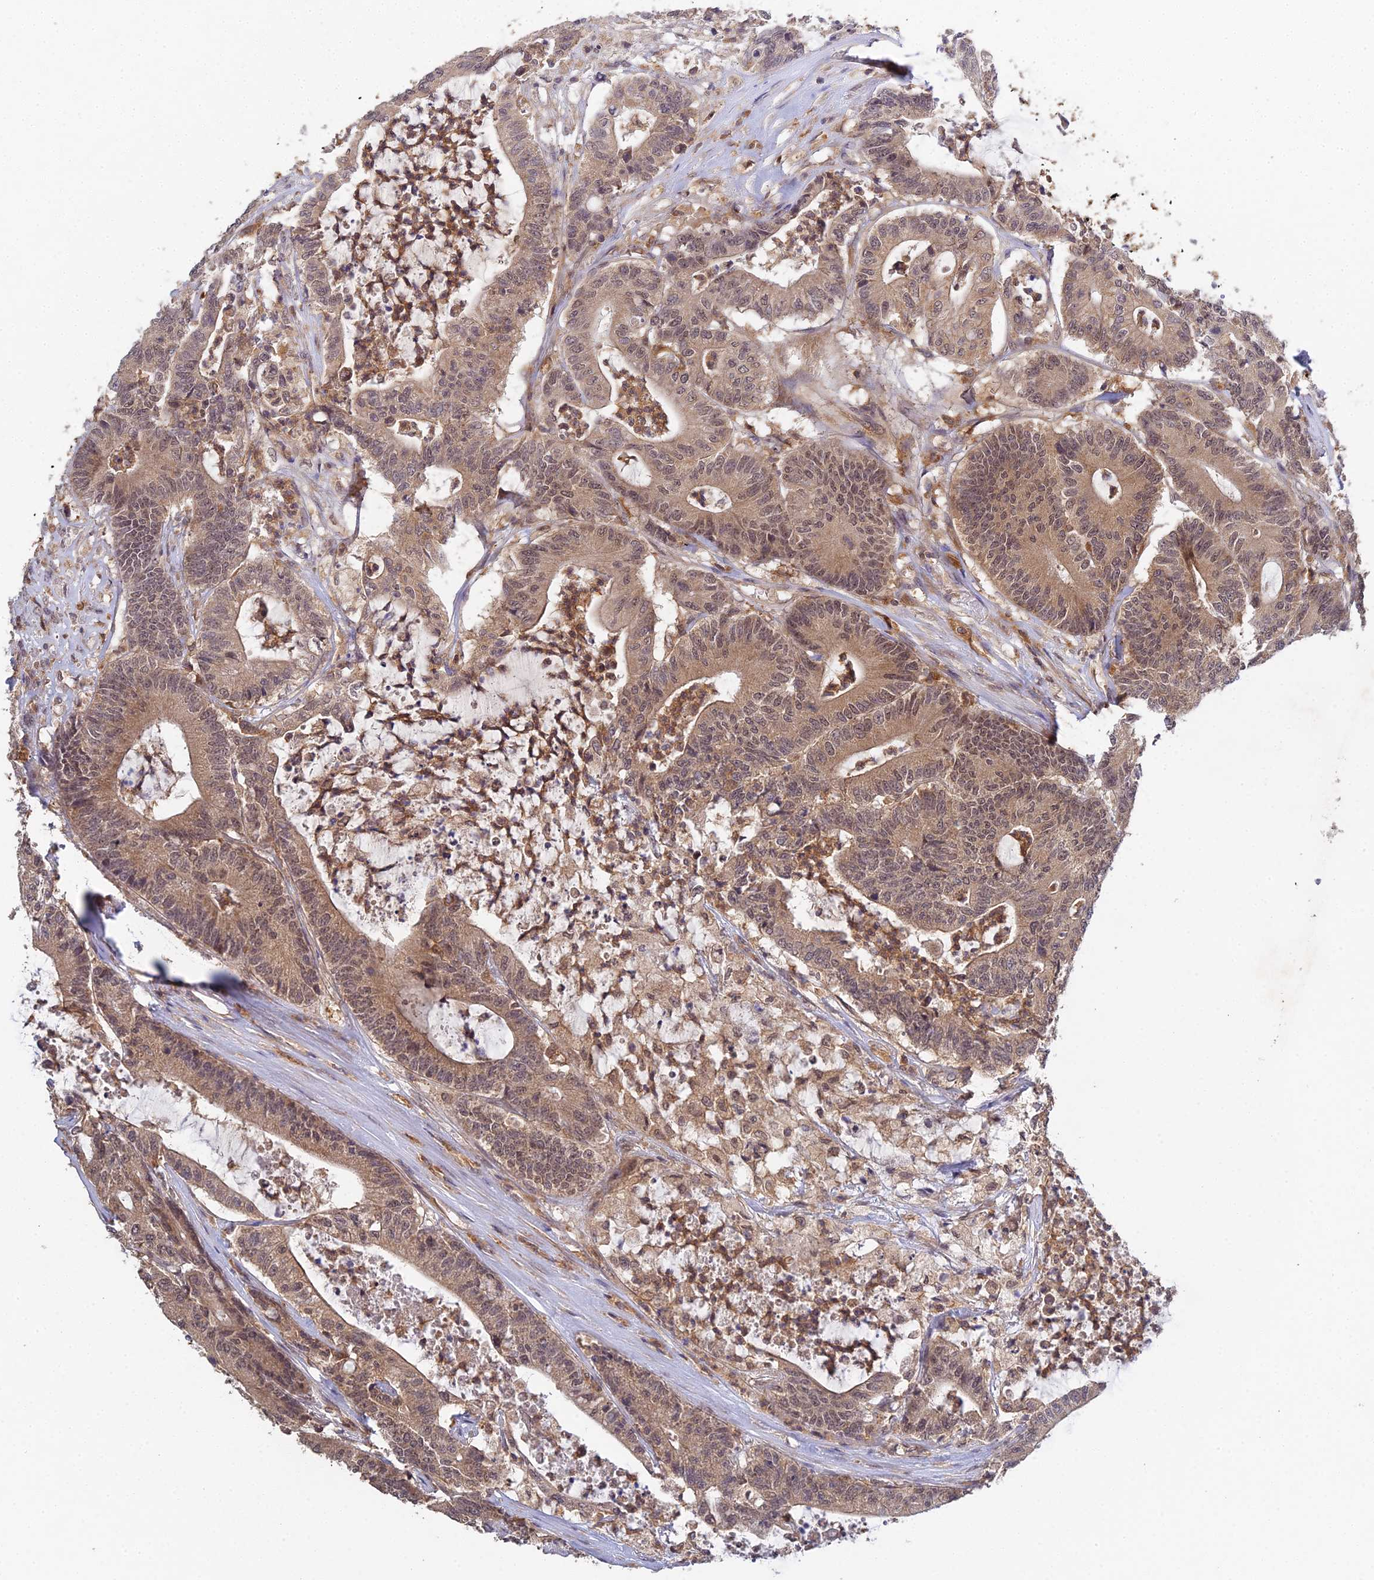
{"staining": {"intensity": "moderate", "quantity": ">75%", "location": "cytoplasmic/membranous,nuclear"}, "tissue": "colorectal cancer", "cell_type": "Tumor cells", "image_type": "cancer", "snomed": [{"axis": "morphology", "description": "Adenocarcinoma, NOS"}, {"axis": "topography", "description": "Colon"}], "caption": "DAB immunohistochemical staining of adenocarcinoma (colorectal) shows moderate cytoplasmic/membranous and nuclear protein positivity in about >75% of tumor cells.", "gene": "TPRX1", "patient": {"sex": "female", "age": 84}}